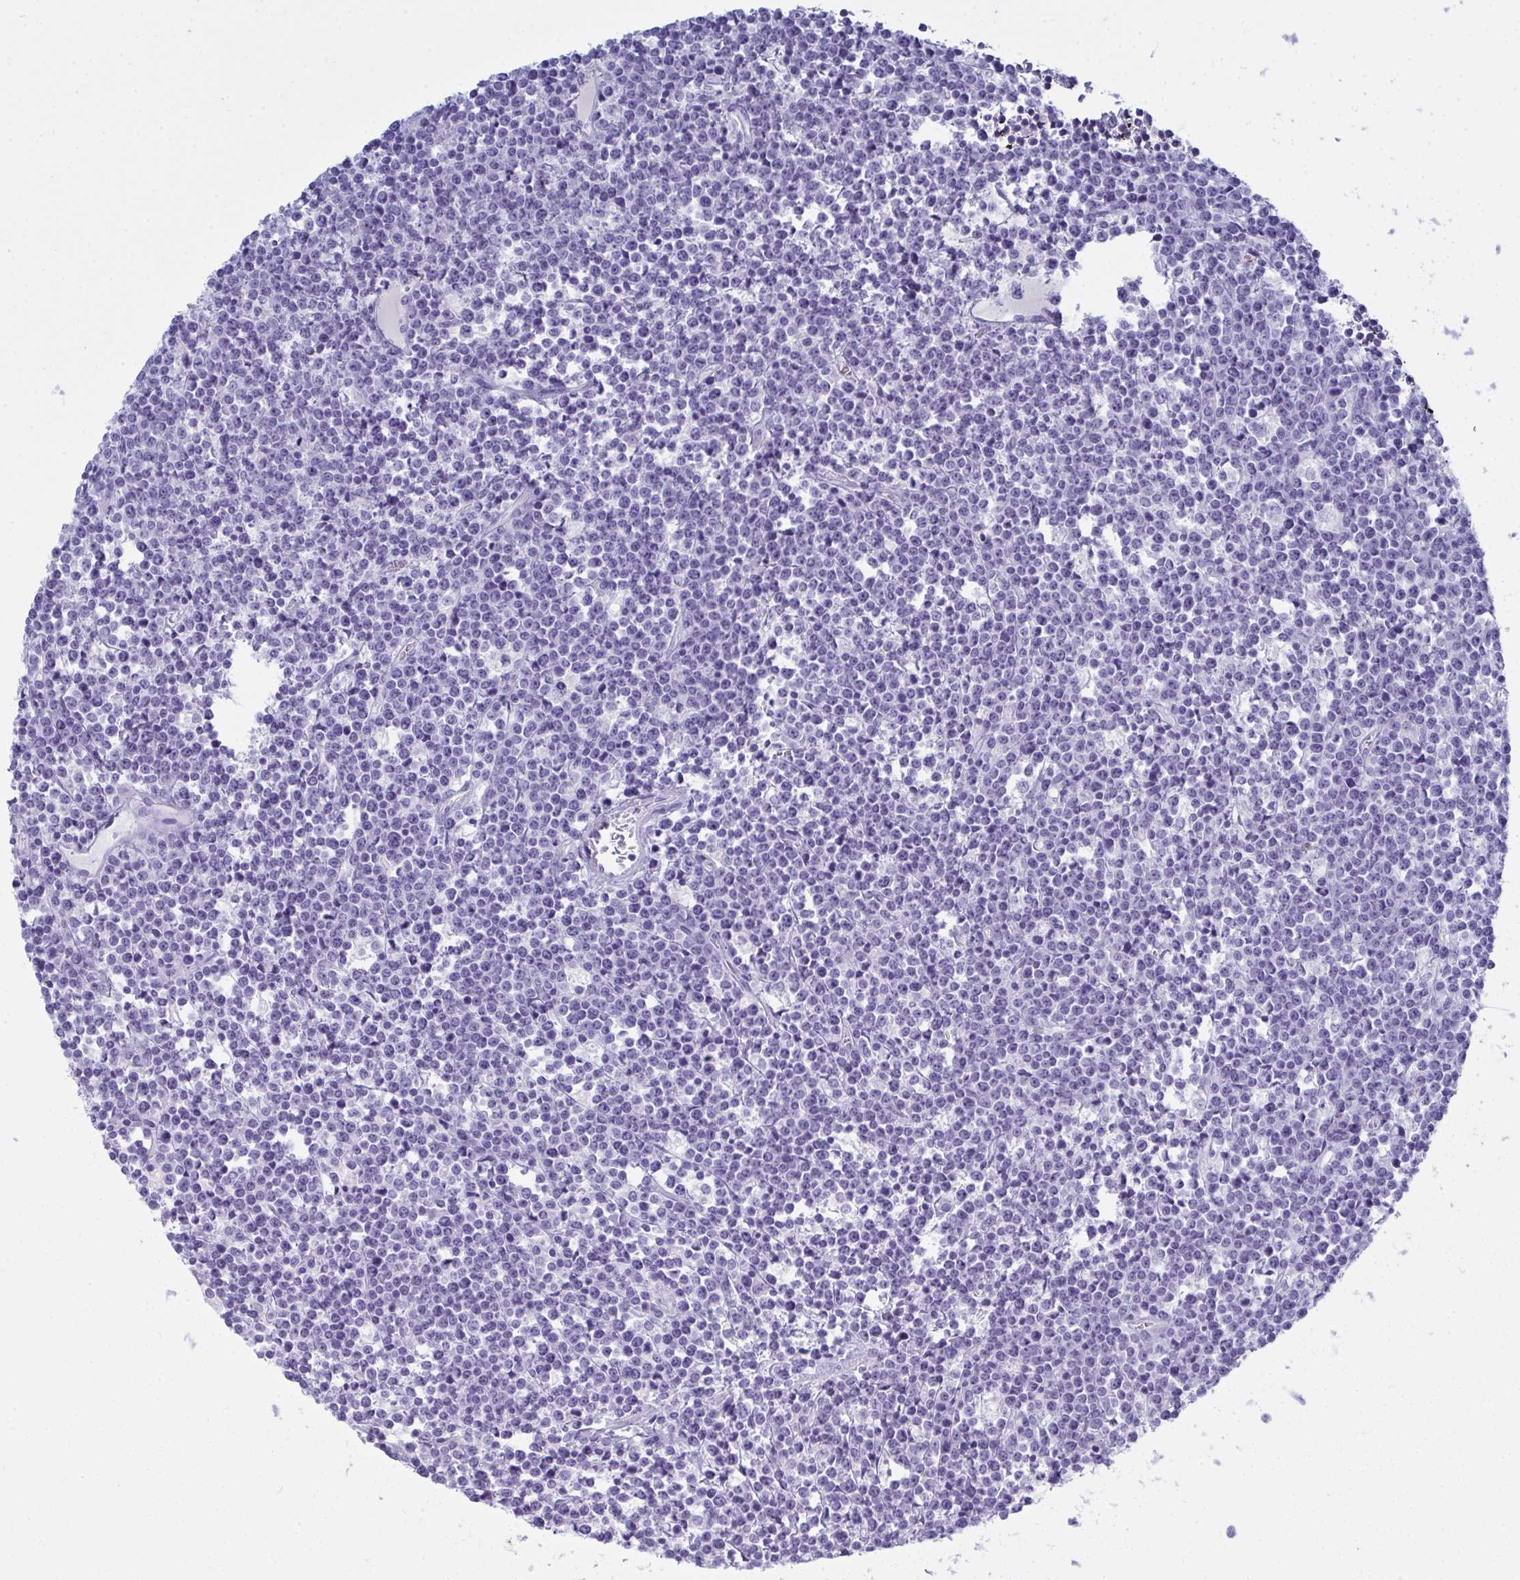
{"staining": {"intensity": "negative", "quantity": "none", "location": "none"}, "tissue": "lymphoma", "cell_type": "Tumor cells", "image_type": "cancer", "snomed": [{"axis": "morphology", "description": "Malignant lymphoma, non-Hodgkin's type, High grade"}, {"axis": "topography", "description": "Ovary"}], "caption": "Immunohistochemical staining of human malignant lymphoma, non-Hodgkin's type (high-grade) displays no significant positivity in tumor cells.", "gene": "SERPINB10", "patient": {"sex": "female", "age": 56}}